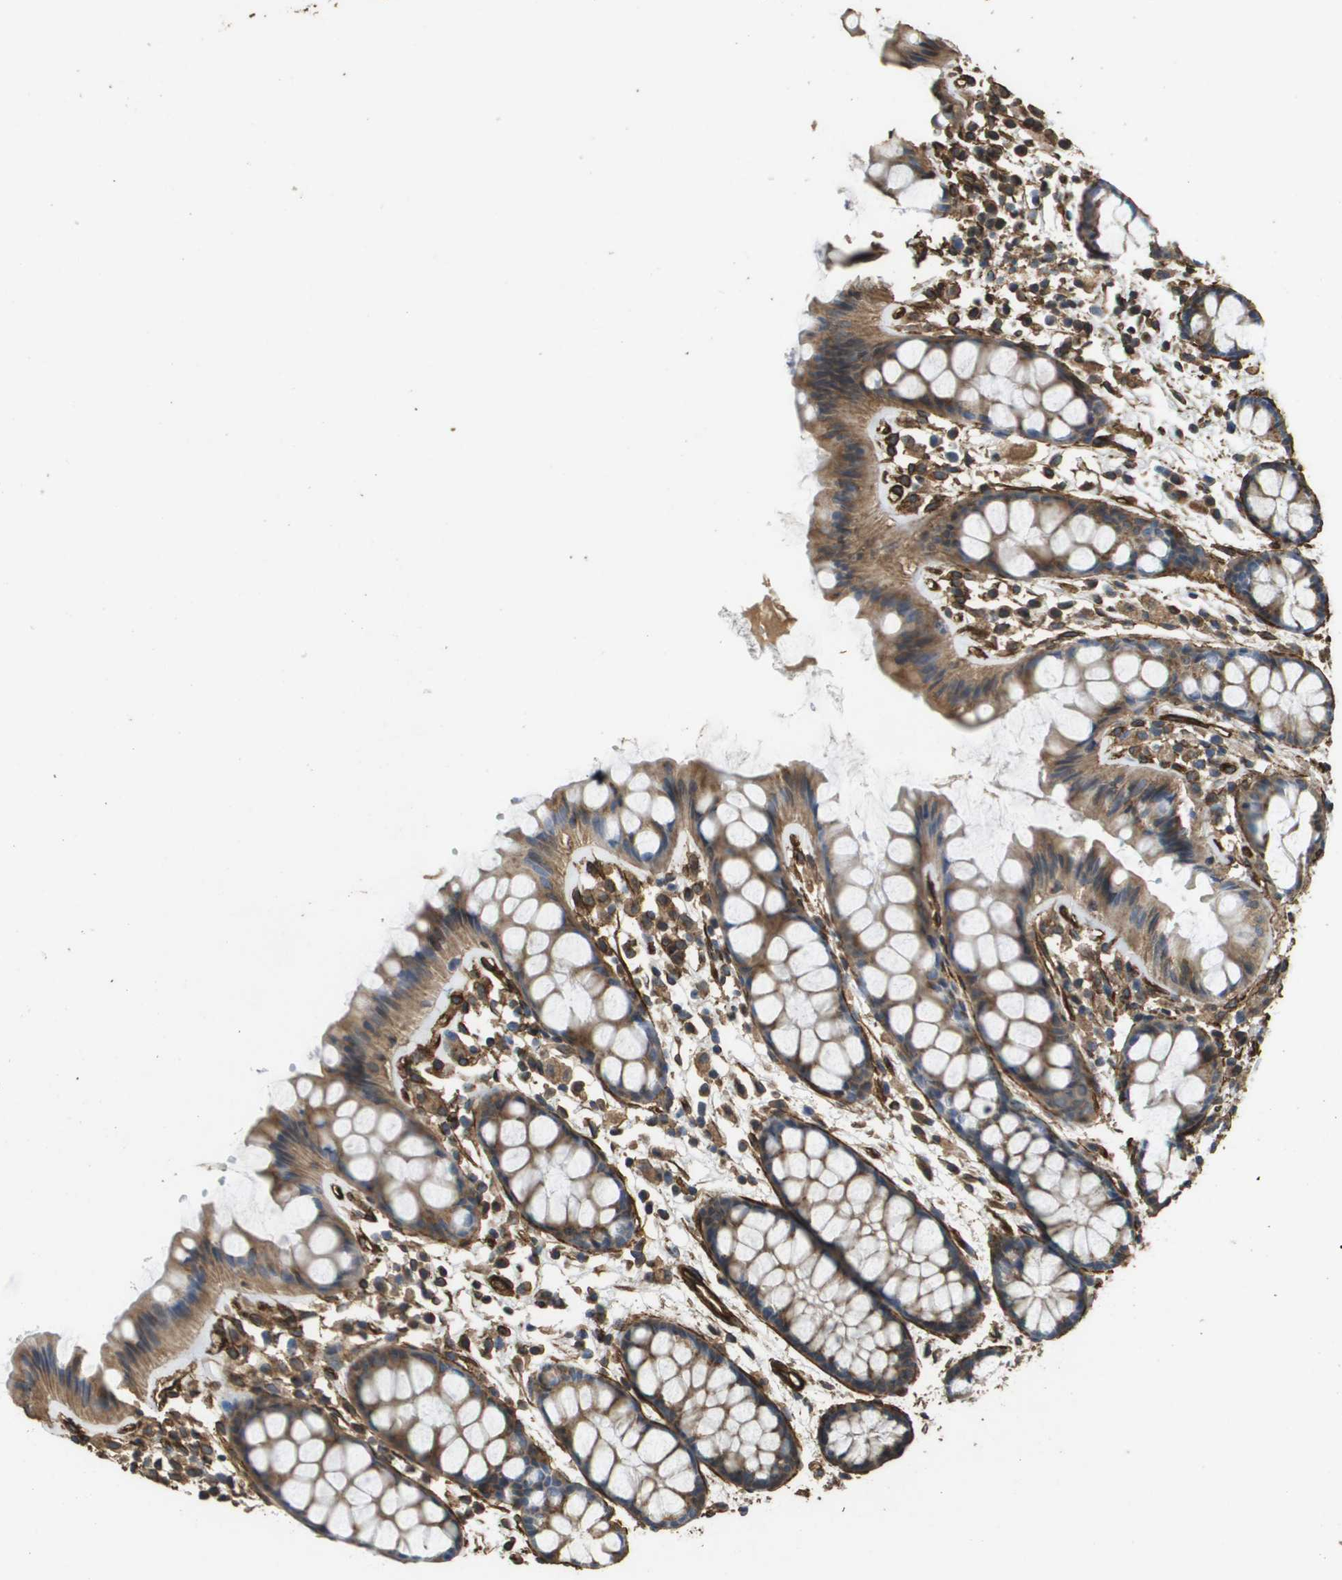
{"staining": {"intensity": "moderate", "quantity": ">75%", "location": "cytoplasmic/membranous"}, "tissue": "rectum", "cell_type": "Glandular cells", "image_type": "normal", "snomed": [{"axis": "morphology", "description": "Normal tissue, NOS"}, {"axis": "topography", "description": "Rectum"}], "caption": "Protein analysis of benign rectum shows moderate cytoplasmic/membranous expression in about >75% of glandular cells. (Brightfield microscopy of DAB IHC at high magnification).", "gene": "AAMP", "patient": {"sex": "female", "age": 66}}